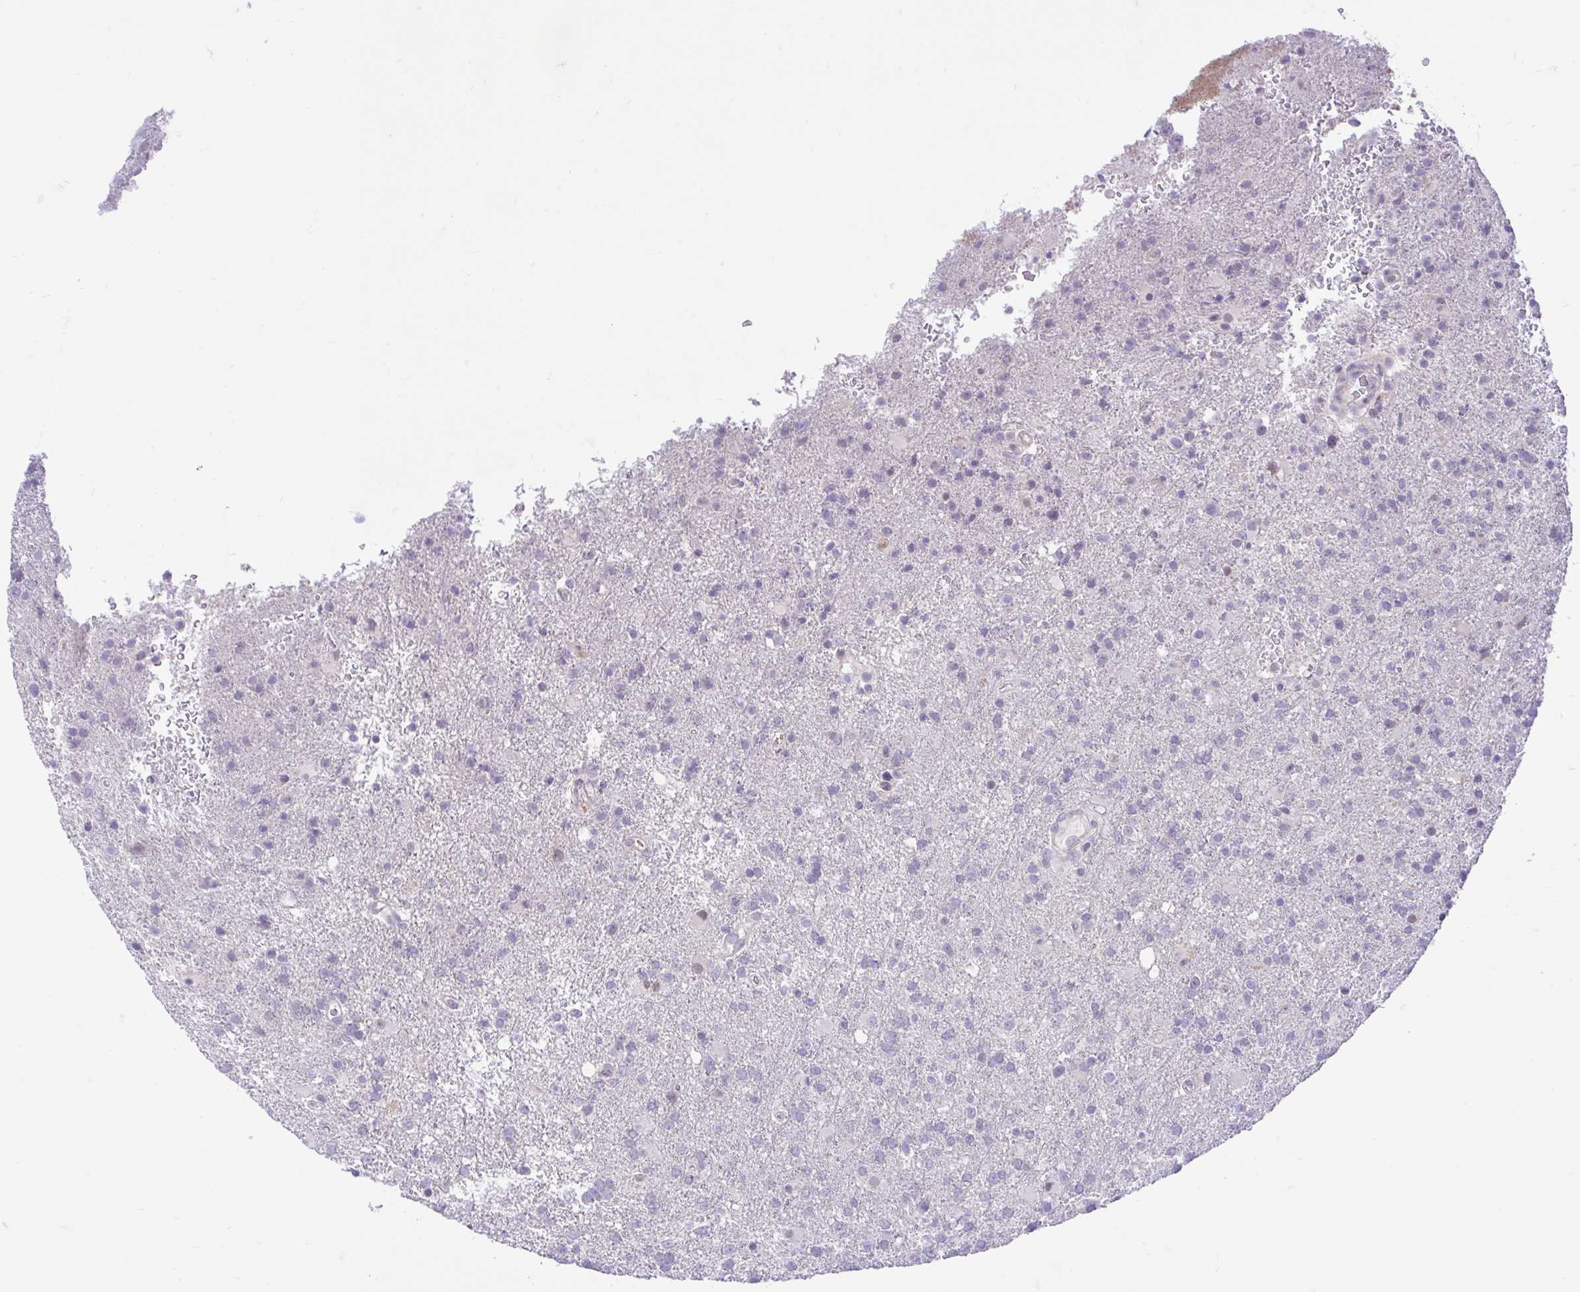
{"staining": {"intensity": "negative", "quantity": "none", "location": "none"}, "tissue": "glioma", "cell_type": "Tumor cells", "image_type": "cancer", "snomed": [{"axis": "morphology", "description": "Glioma, malignant, High grade"}, {"axis": "topography", "description": "Brain"}], "caption": "A micrograph of human malignant glioma (high-grade) is negative for staining in tumor cells. (Brightfield microscopy of DAB immunohistochemistry at high magnification).", "gene": "ZNF101", "patient": {"sex": "female", "age": 74}}